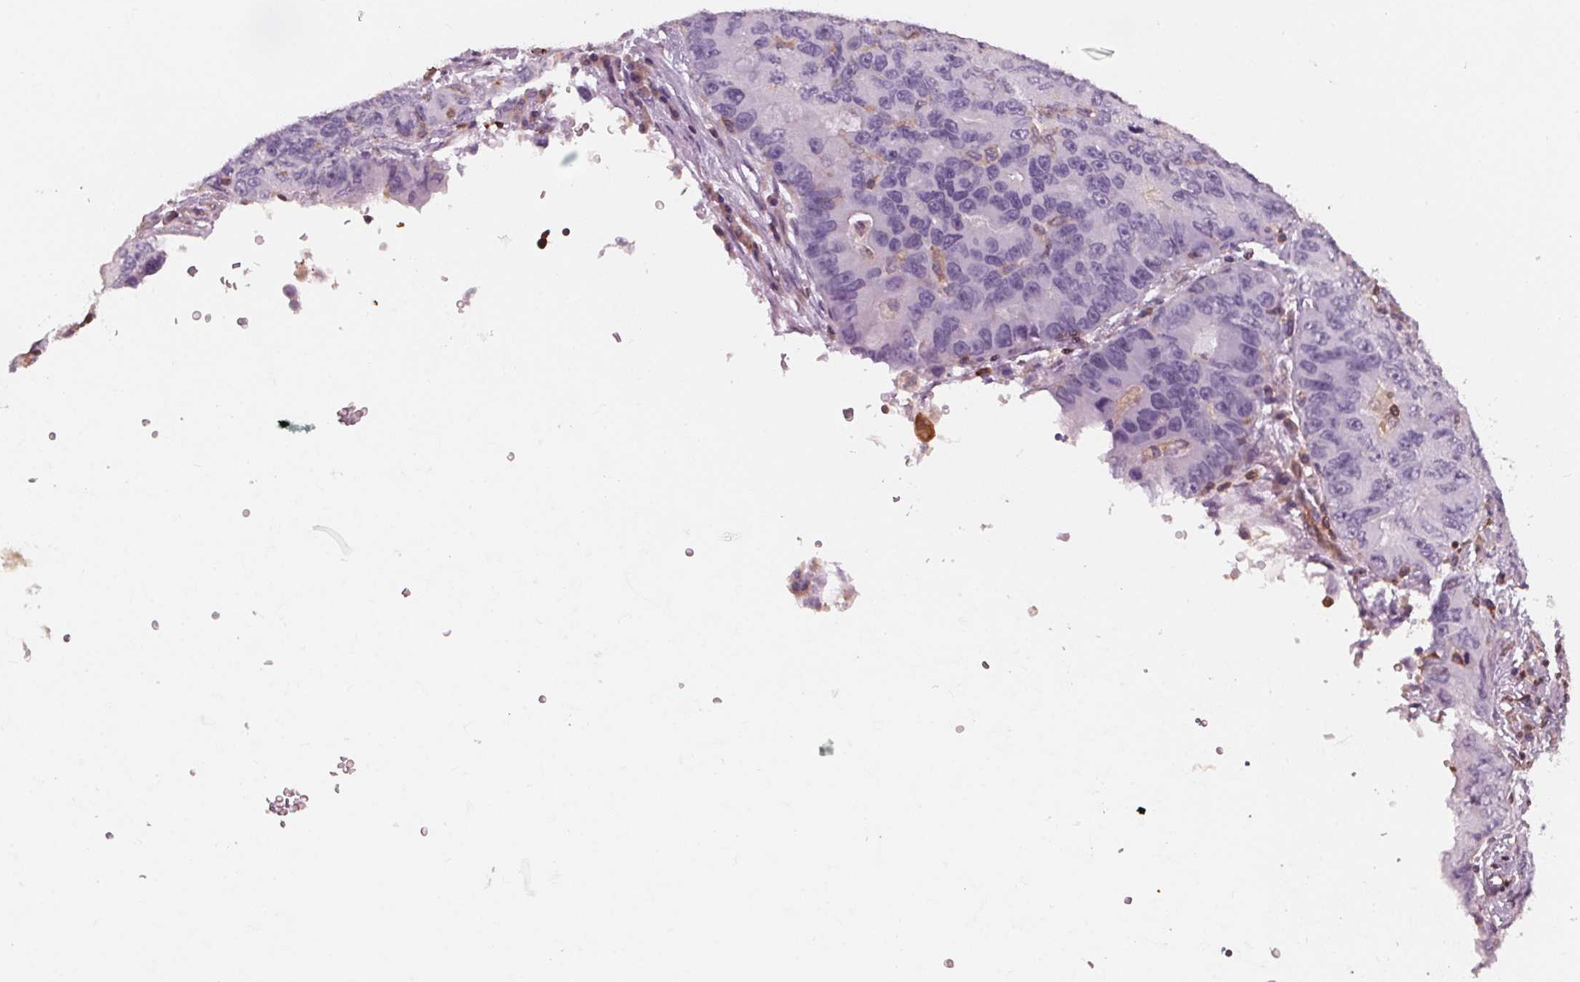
{"staining": {"intensity": "negative", "quantity": "none", "location": "none"}, "tissue": "lung cancer", "cell_type": "Tumor cells", "image_type": "cancer", "snomed": [{"axis": "morphology", "description": "Adenocarcinoma, NOS"}, {"axis": "morphology", "description": "Adenocarcinoma, metastatic, NOS"}, {"axis": "topography", "description": "Lymph node"}, {"axis": "topography", "description": "Lung"}], "caption": "Tumor cells are negative for protein expression in human lung cancer (metastatic adenocarcinoma).", "gene": "ARHGAP25", "patient": {"sex": "female", "age": 54}}